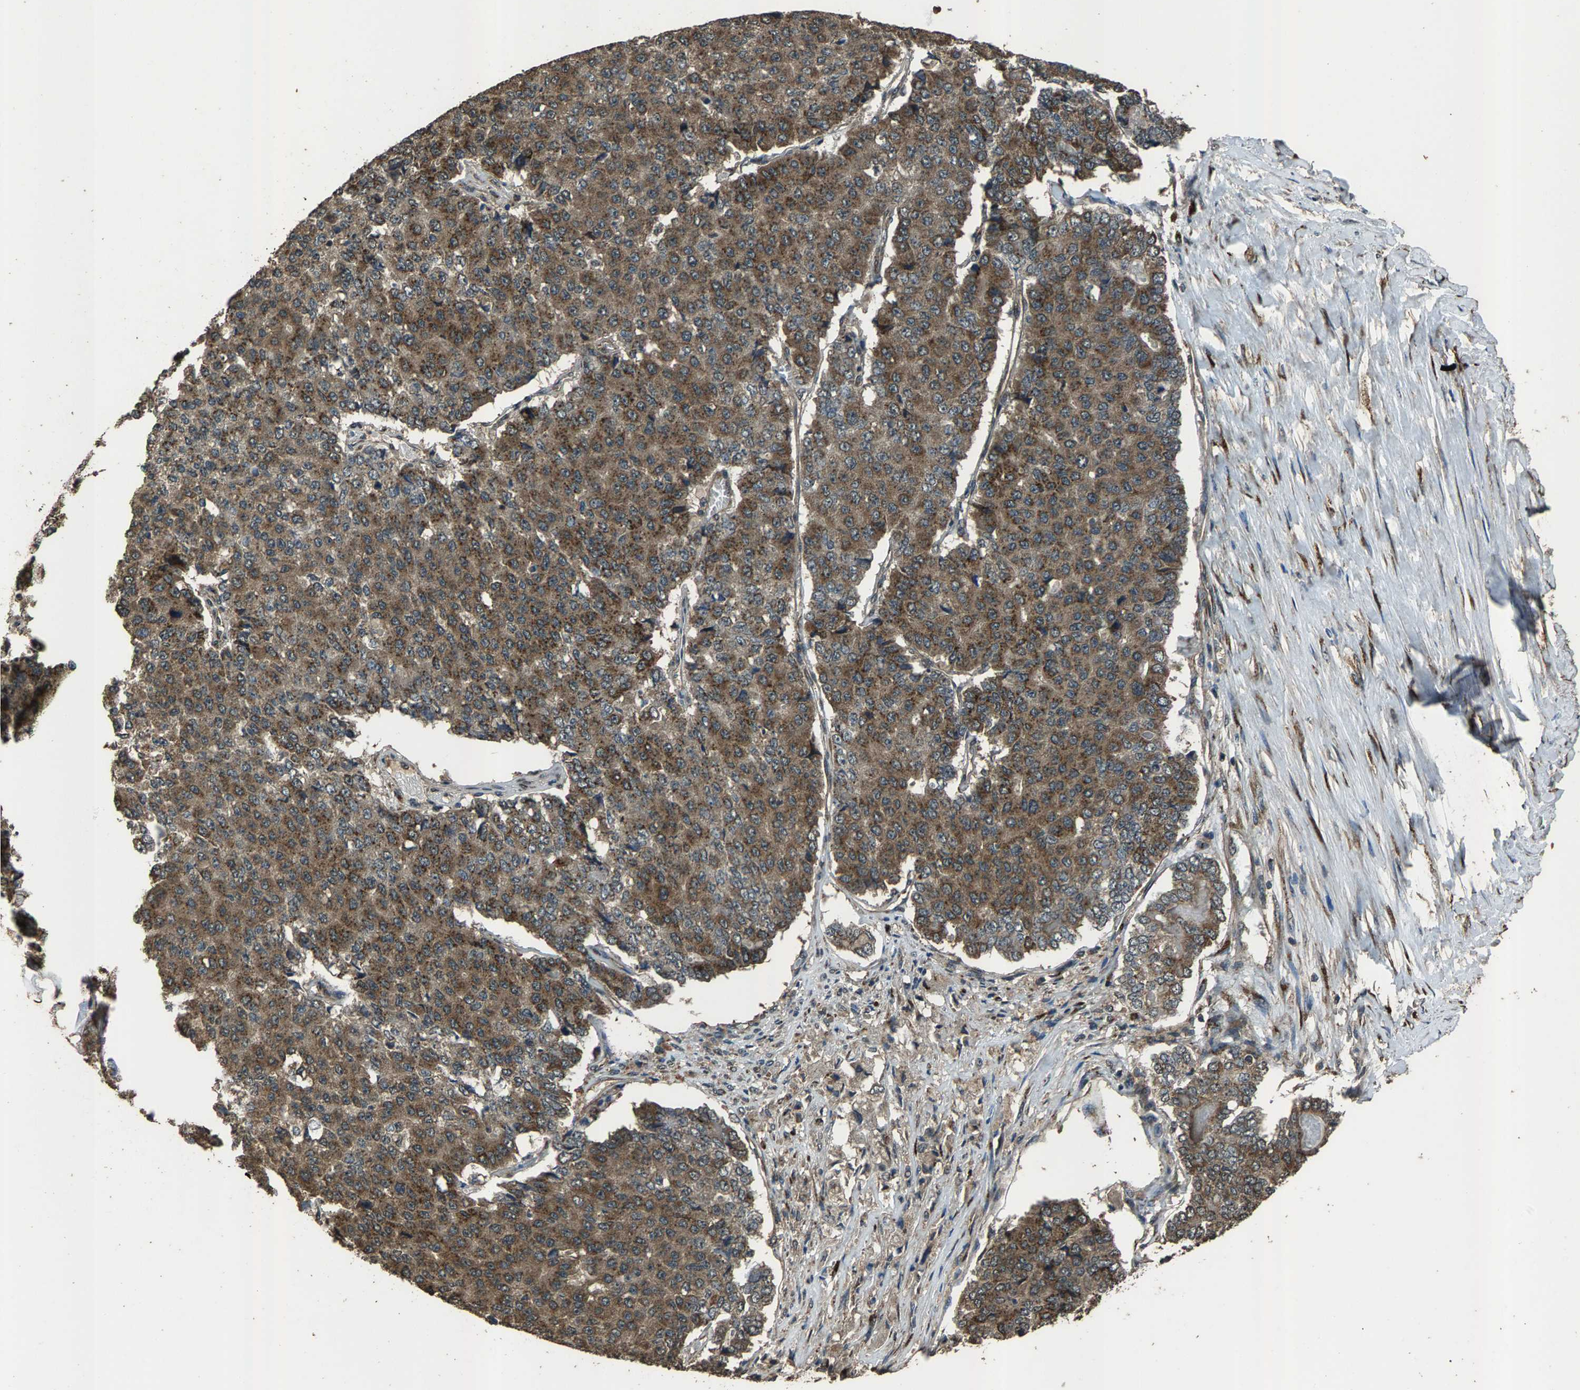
{"staining": {"intensity": "moderate", "quantity": ">75%", "location": "cytoplasmic/membranous"}, "tissue": "pancreatic cancer", "cell_type": "Tumor cells", "image_type": "cancer", "snomed": [{"axis": "morphology", "description": "Adenocarcinoma, NOS"}, {"axis": "topography", "description": "Pancreas"}], "caption": "A brown stain labels moderate cytoplasmic/membranous expression of a protein in pancreatic adenocarcinoma tumor cells. The staining was performed using DAB to visualize the protein expression in brown, while the nuclei were stained in blue with hematoxylin (Magnification: 20x).", "gene": "SLC38A10", "patient": {"sex": "male", "age": 50}}